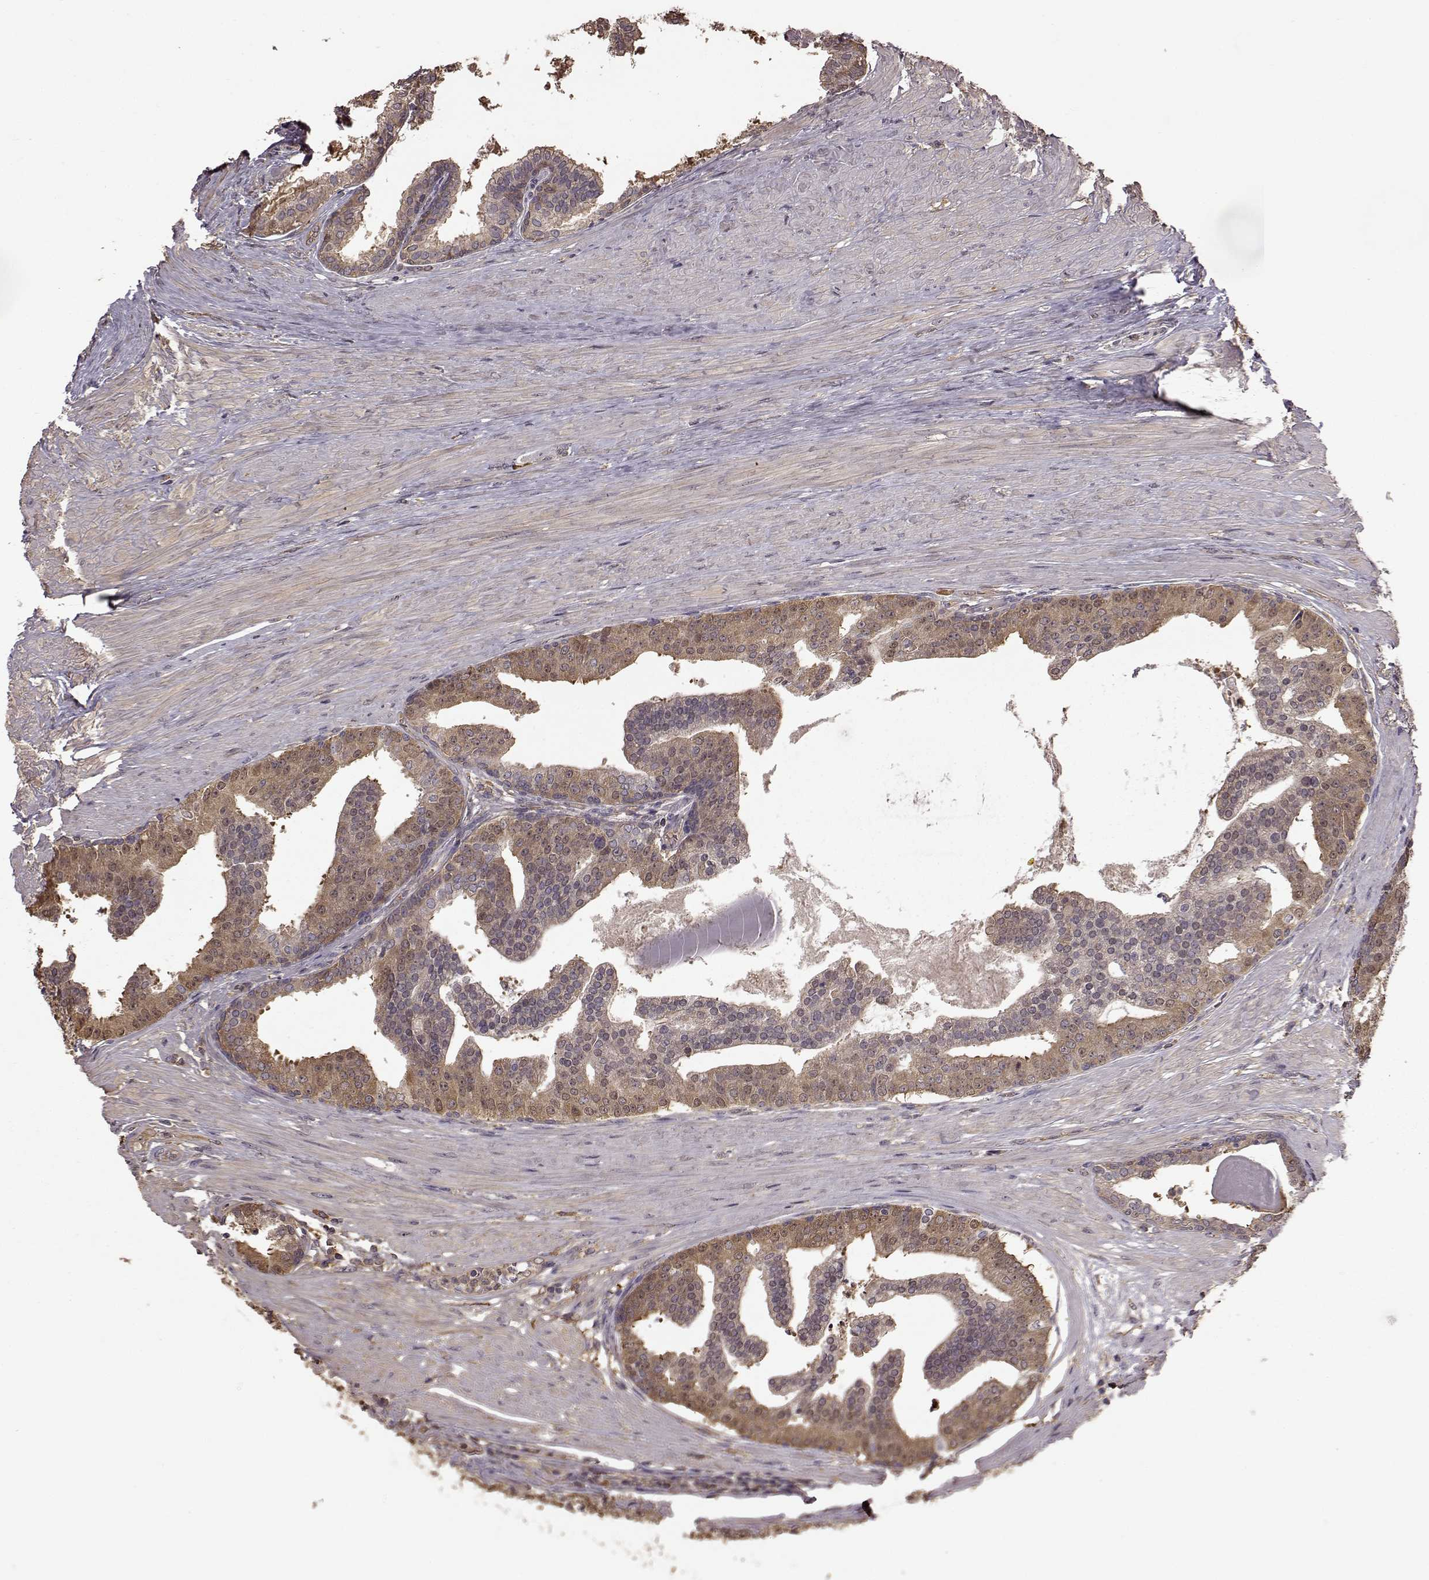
{"staining": {"intensity": "moderate", "quantity": "25%-75%", "location": "cytoplasmic/membranous"}, "tissue": "prostate cancer", "cell_type": "Tumor cells", "image_type": "cancer", "snomed": [{"axis": "morphology", "description": "Adenocarcinoma, NOS"}, {"axis": "topography", "description": "Prostate and seminal vesicle, NOS"}, {"axis": "topography", "description": "Prostate"}], "caption": "Prostate cancer tissue displays moderate cytoplasmic/membranous positivity in about 25%-75% of tumor cells The staining was performed using DAB, with brown indicating positive protein expression. Nuclei are stained blue with hematoxylin.", "gene": "NME1-NME2", "patient": {"sex": "male", "age": 44}}